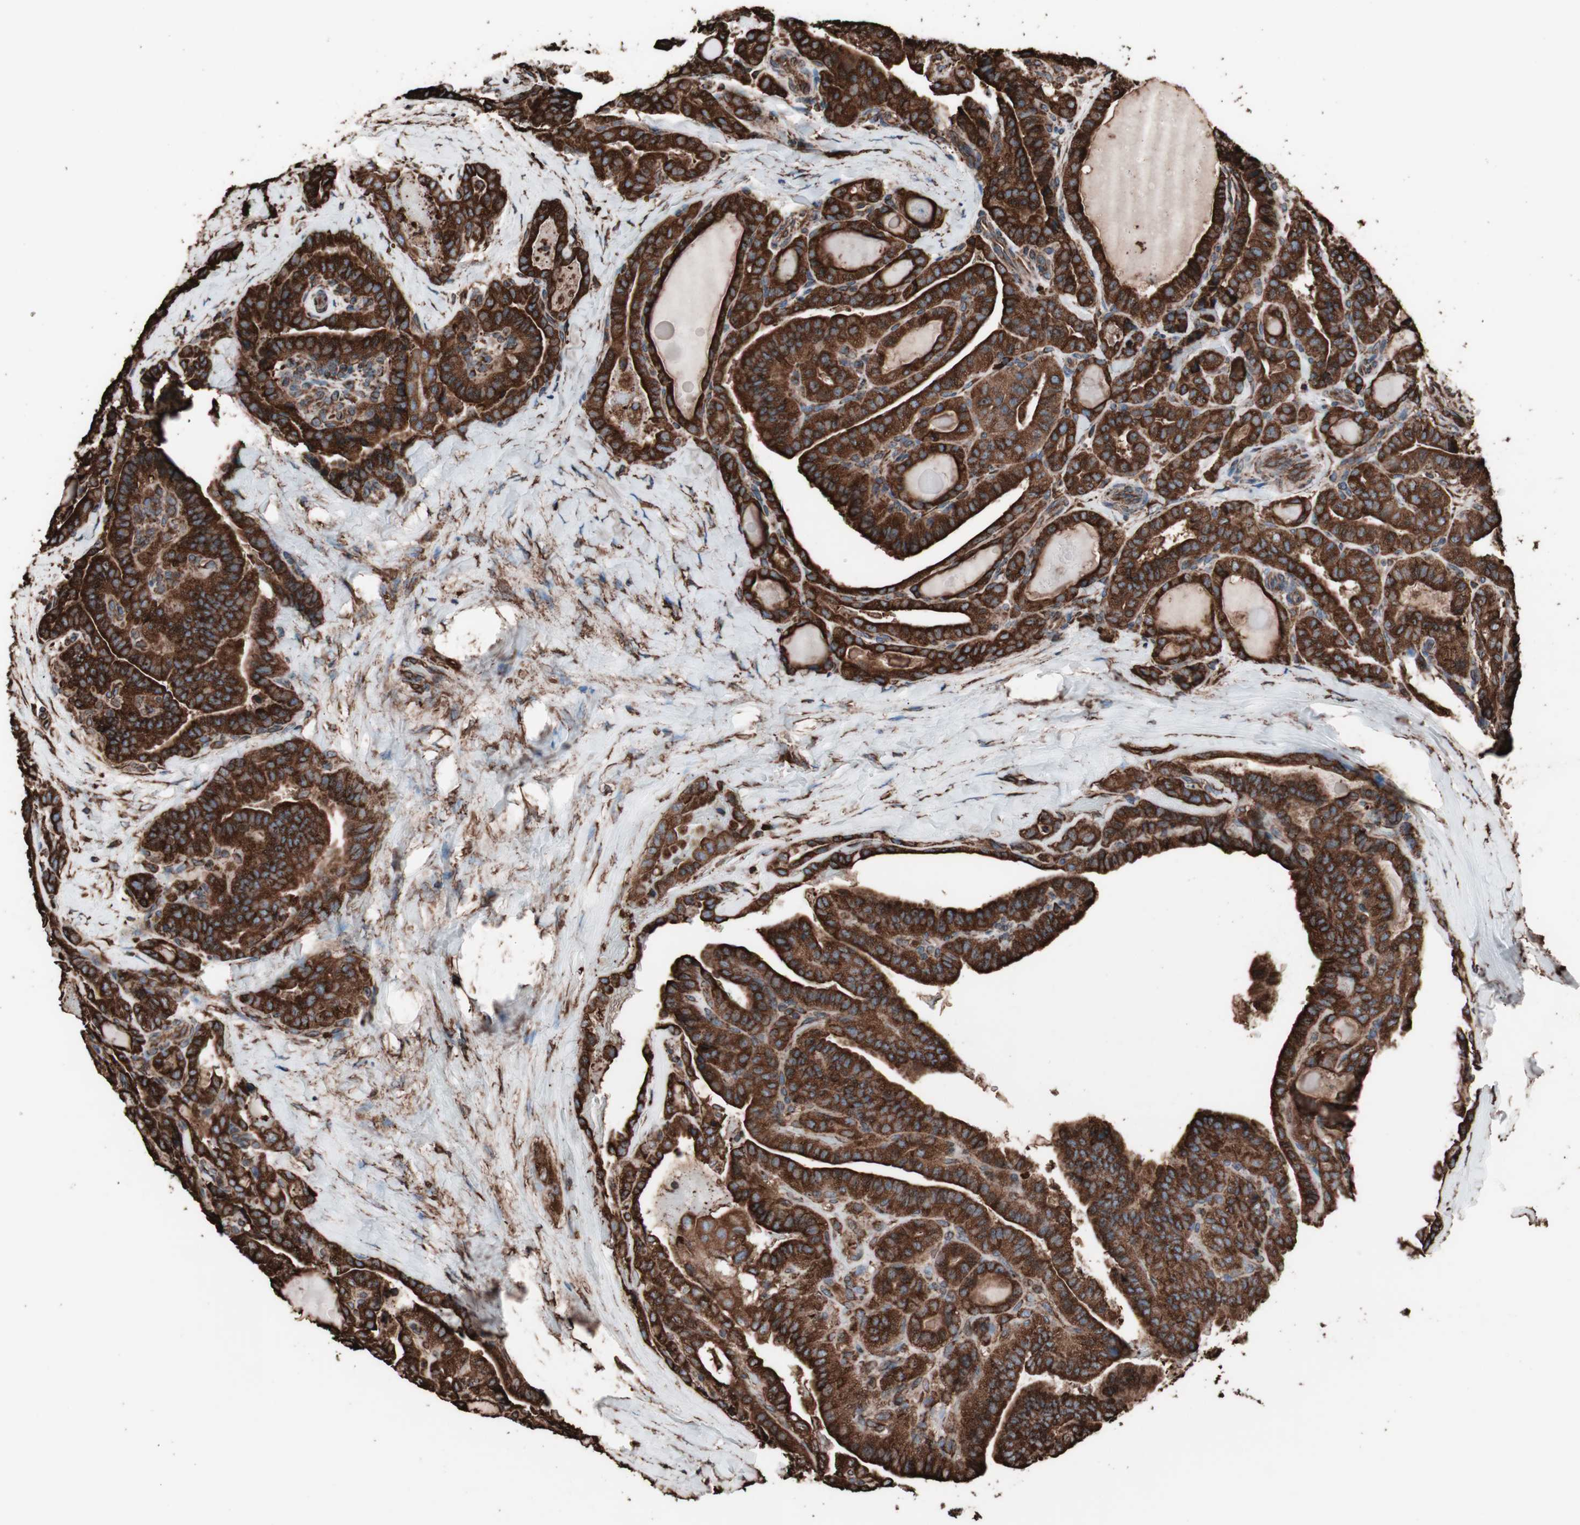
{"staining": {"intensity": "strong", "quantity": ">75%", "location": "cytoplasmic/membranous"}, "tissue": "thyroid cancer", "cell_type": "Tumor cells", "image_type": "cancer", "snomed": [{"axis": "morphology", "description": "Papillary adenocarcinoma, NOS"}, {"axis": "topography", "description": "Thyroid gland"}], "caption": "There is high levels of strong cytoplasmic/membranous positivity in tumor cells of thyroid cancer (papillary adenocarcinoma), as demonstrated by immunohistochemical staining (brown color).", "gene": "HSP90B1", "patient": {"sex": "male", "age": 77}}